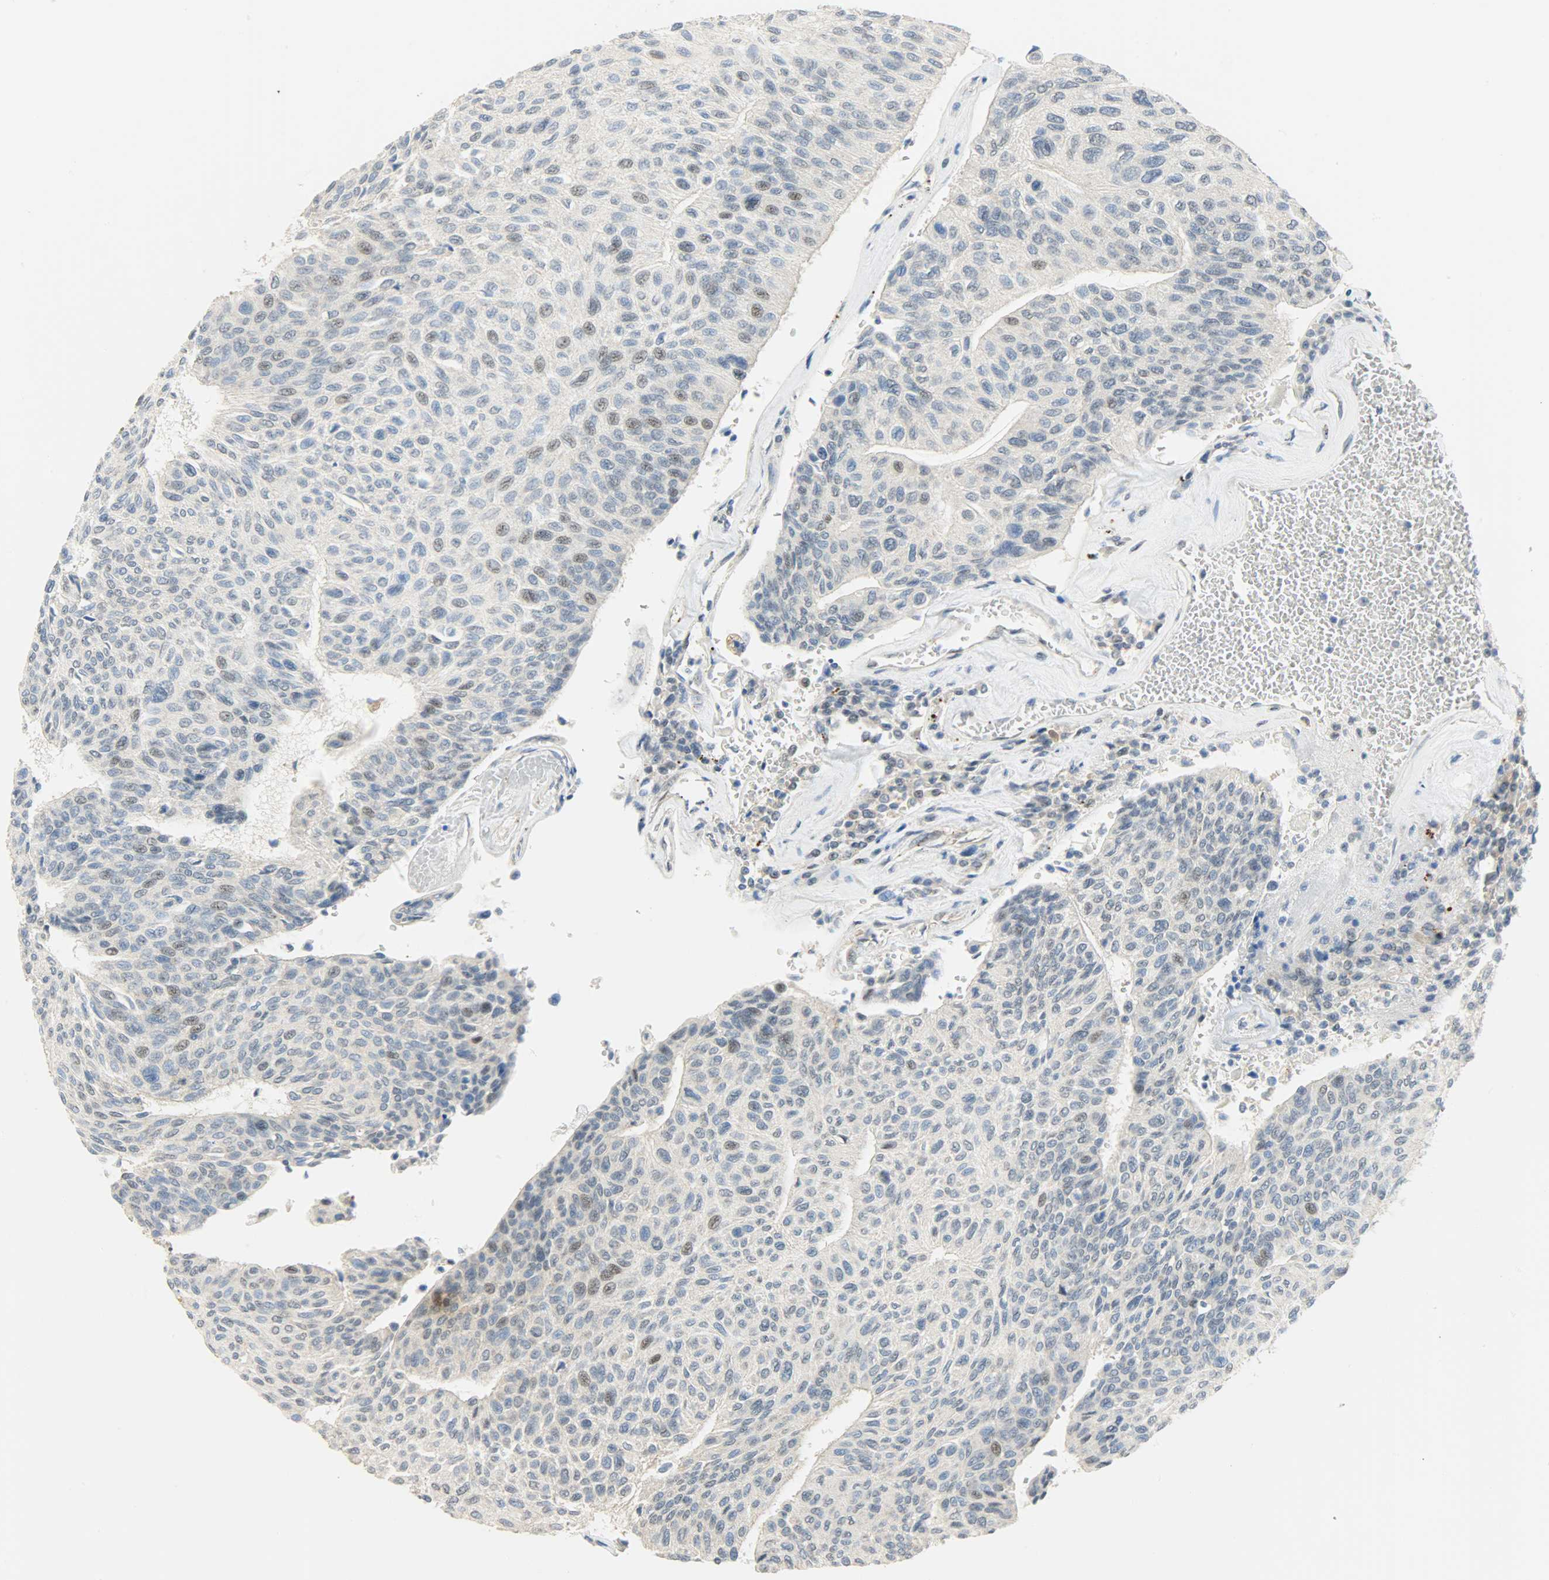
{"staining": {"intensity": "weak", "quantity": "<25%", "location": "nuclear"}, "tissue": "urothelial cancer", "cell_type": "Tumor cells", "image_type": "cancer", "snomed": [{"axis": "morphology", "description": "Urothelial carcinoma, High grade"}, {"axis": "topography", "description": "Urinary bladder"}], "caption": "There is no significant positivity in tumor cells of urothelial cancer.", "gene": "GIT2", "patient": {"sex": "male", "age": 66}}